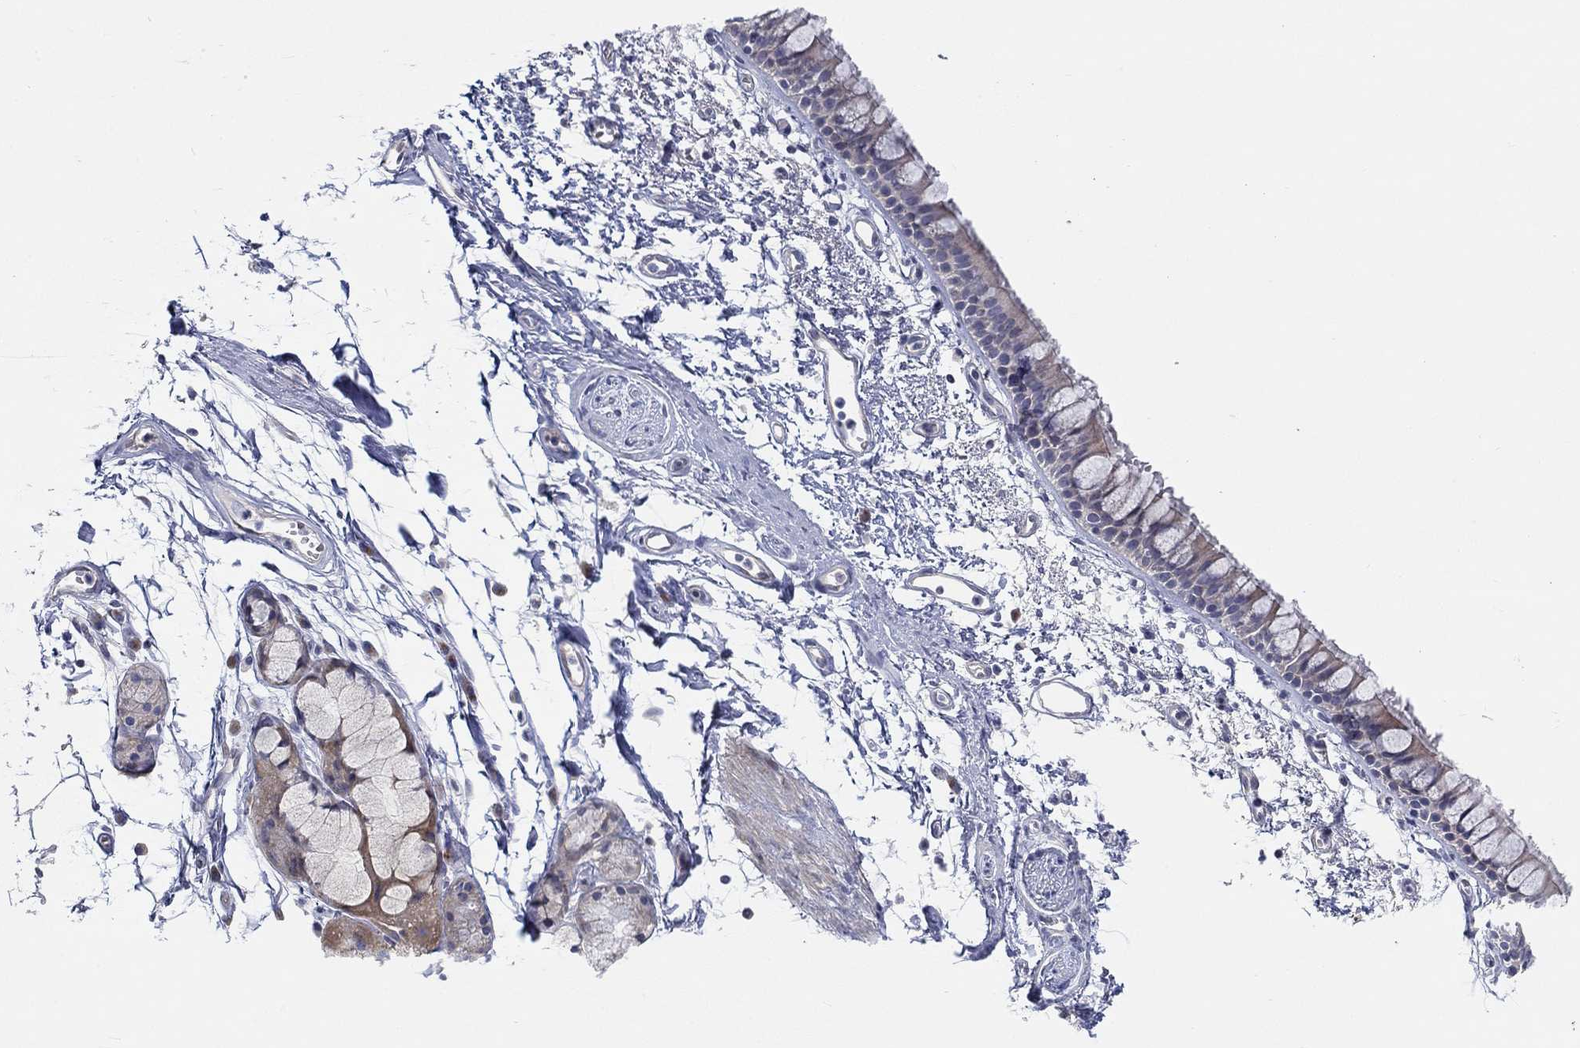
{"staining": {"intensity": "moderate", "quantity": "<25%", "location": "cytoplasmic/membranous,nuclear"}, "tissue": "bronchus", "cell_type": "Respiratory epithelial cells", "image_type": "normal", "snomed": [{"axis": "morphology", "description": "Normal tissue, NOS"}, {"axis": "topography", "description": "Cartilage tissue"}, {"axis": "topography", "description": "Bronchus"}], "caption": "Immunohistochemistry (DAB) staining of unremarkable human bronchus displays moderate cytoplasmic/membranous,nuclear protein staining in approximately <25% of respiratory epithelial cells. (DAB (3,3'-diaminobenzidine) = brown stain, brightfield microscopy at high magnification).", "gene": "PRC1", "patient": {"sex": "male", "age": 66}}